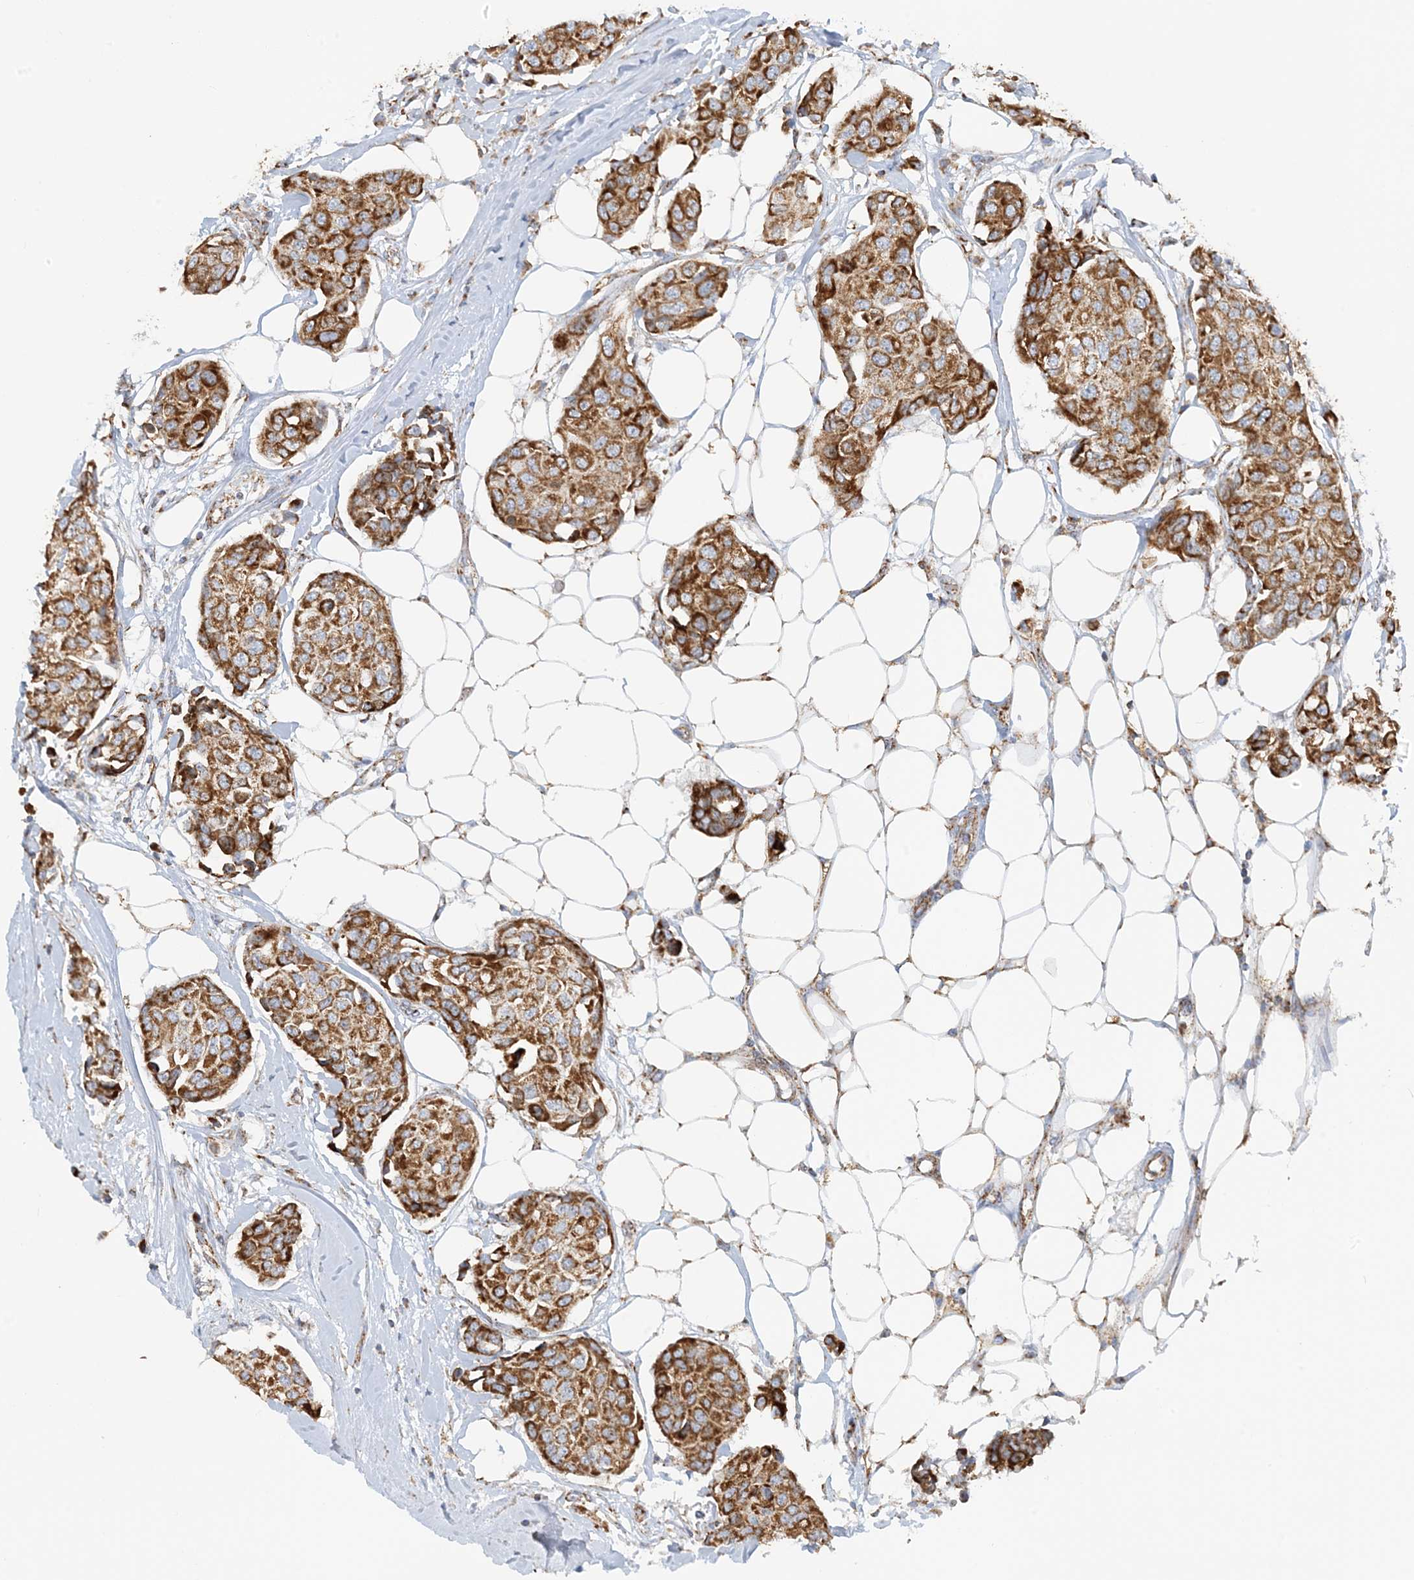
{"staining": {"intensity": "strong", "quantity": ">75%", "location": "cytoplasmic/membranous"}, "tissue": "breast cancer", "cell_type": "Tumor cells", "image_type": "cancer", "snomed": [{"axis": "morphology", "description": "Duct carcinoma"}, {"axis": "topography", "description": "Breast"}], "caption": "Human breast cancer (infiltrating ductal carcinoma) stained with a protein marker shows strong staining in tumor cells.", "gene": "COA3", "patient": {"sex": "female", "age": 80}}